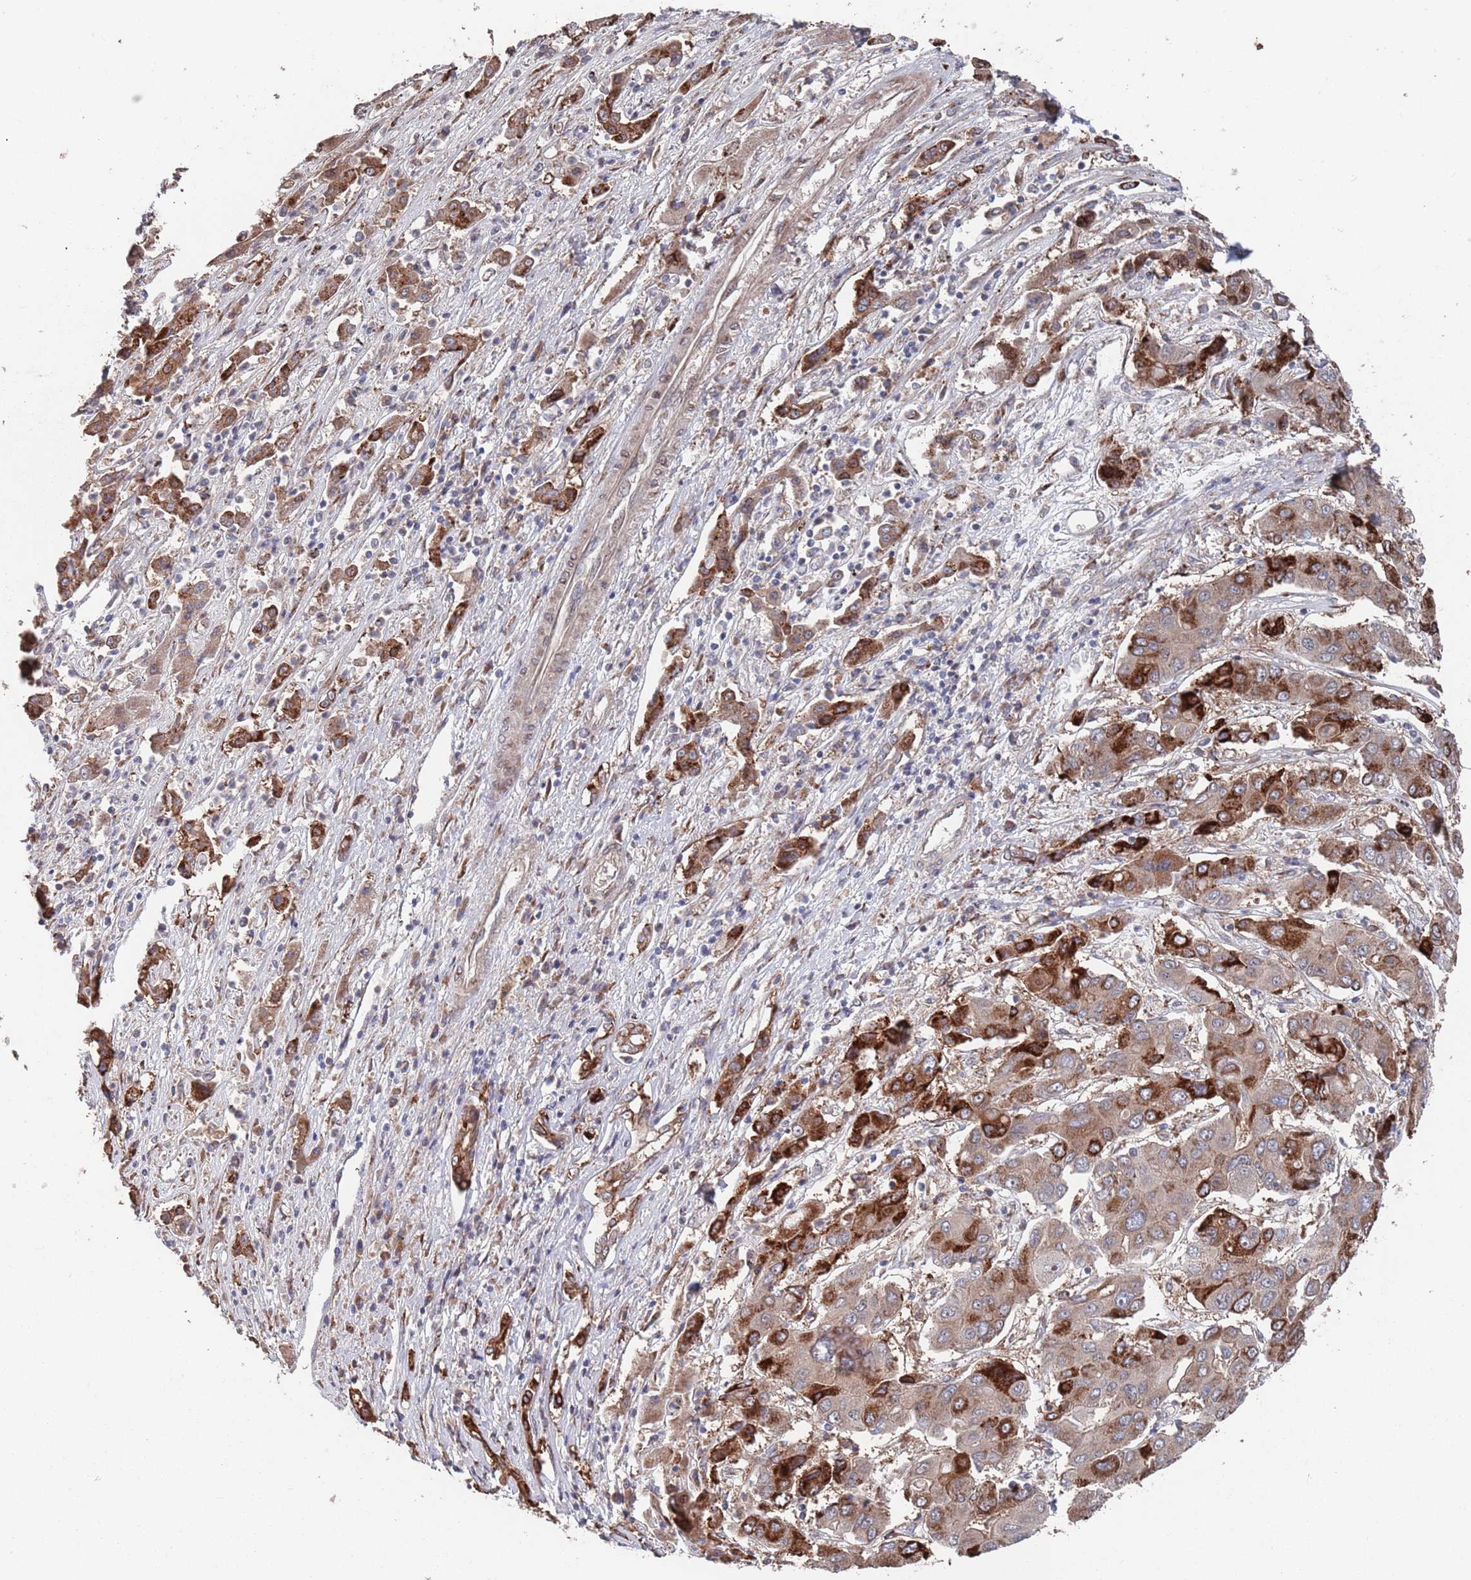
{"staining": {"intensity": "strong", "quantity": ">75%", "location": "cytoplasmic/membranous"}, "tissue": "liver cancer", "cell_type": "Tumor cells", "image_type": "cancer", "snomed": [{"axis": "morphology", "description": "Cholangiocarcinoma"}, {"axis": "topography", "description": "Liver"}], "caption": "Protein staining displays strong cytoplasmic/membranous staining in about >75% of tumor cells in liver cancer. Using DAB (3,3'-diaminobenzidine) (brown) and hematoxylin (blue) stains, captured at high magnification using brightfield microscopy.", "gene": "UNC45A", "patient": {"sex": "male", "age": 67}}